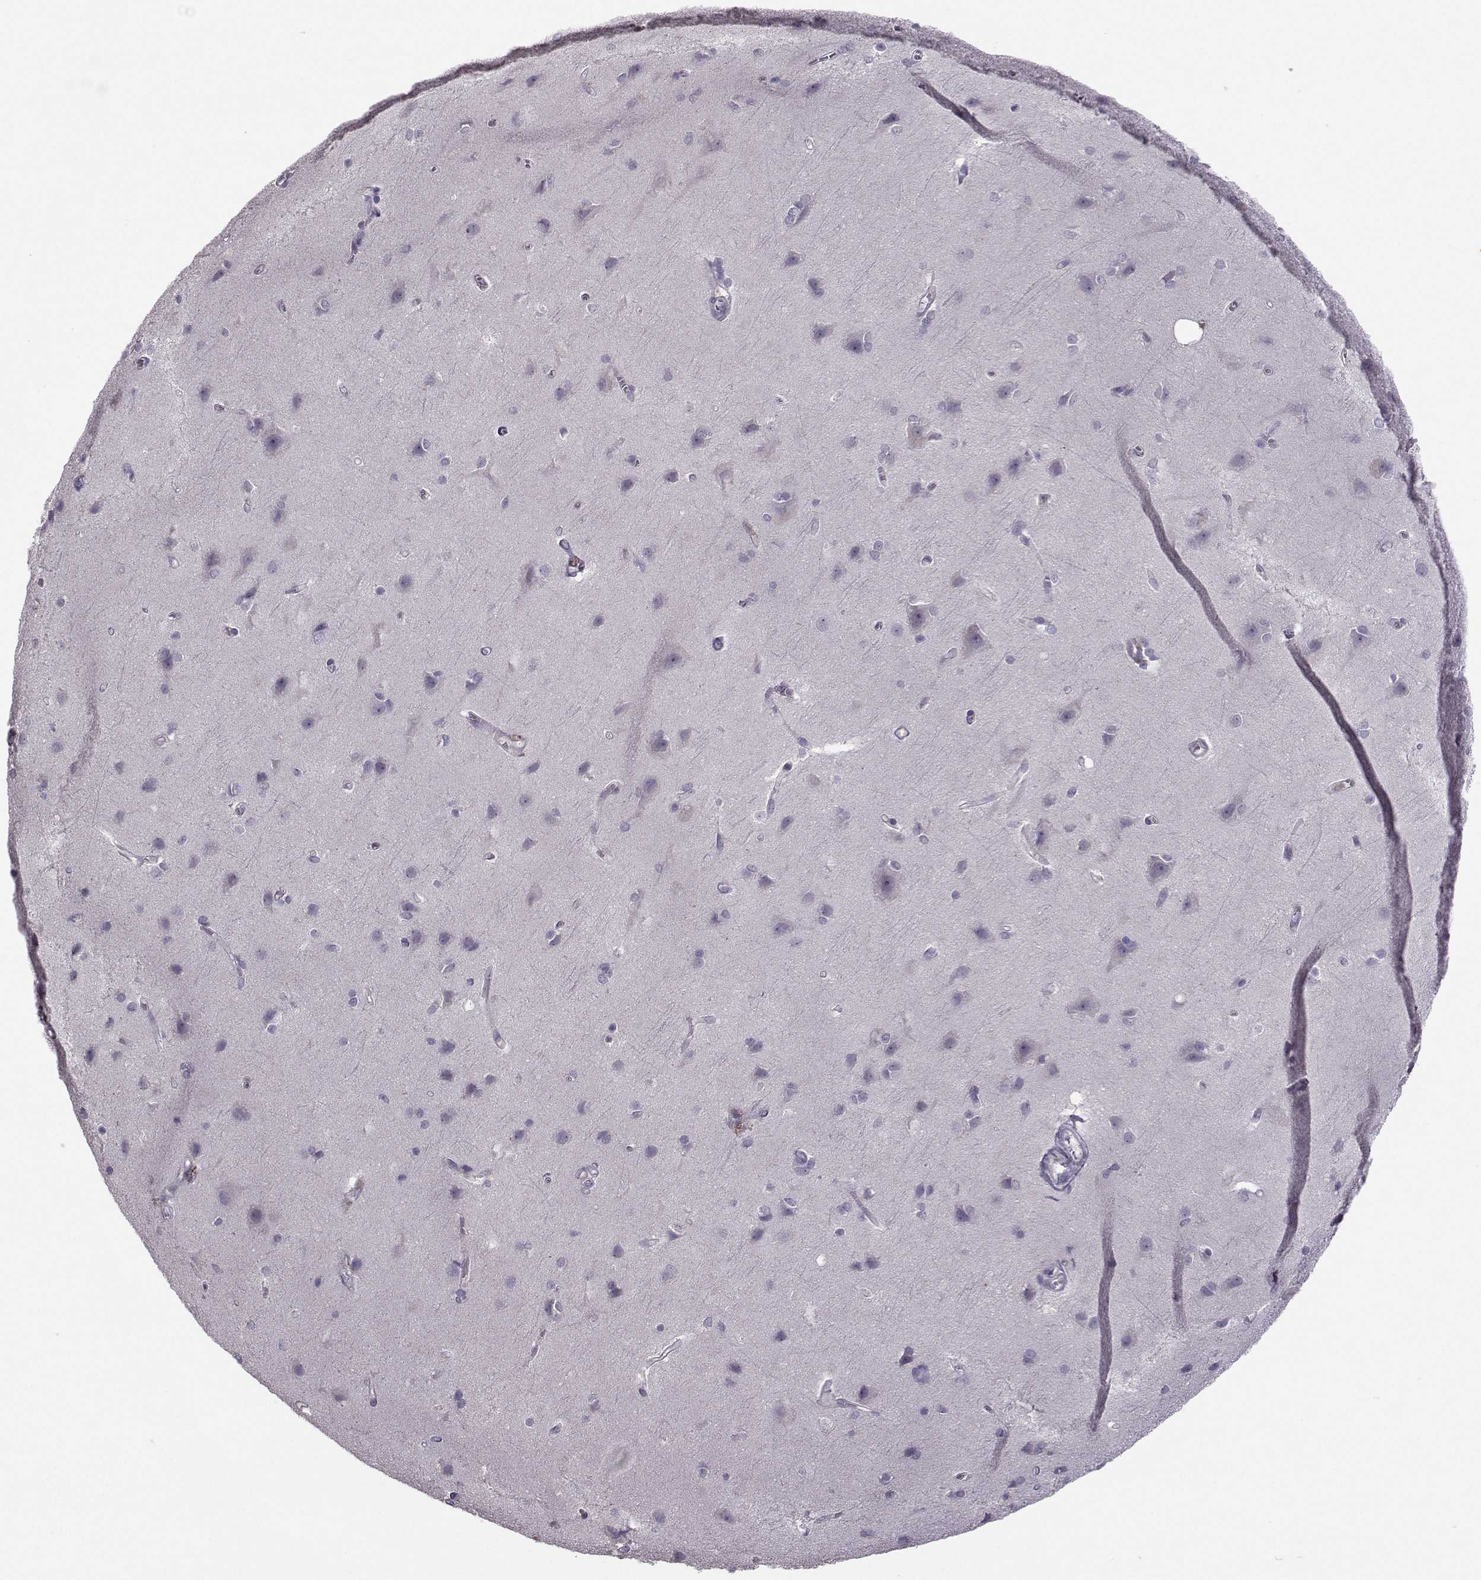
{"staining": {"intensity": "negative", "quantity": "none", "location": "none"}, "tissue": "cerebral cortex", "cell_type": "Endothelial cells", "image_type": "normal", "snomed": [{"axis": "morphology", "description": "Normal tissue, NOS"}, {"axis": "topography", "description": "Cerebral cortex"}], "caption": "Image shows no significant protein positivity in endothelial cells of normal cerebral cortex. (Stains: DAB immunohistochemistry with hematoxylin counter stain, Microscopy: brightfield microscopy at high magnification).", "gene": "FCAMR", "patient": {"sex": "male", "age": 37}}